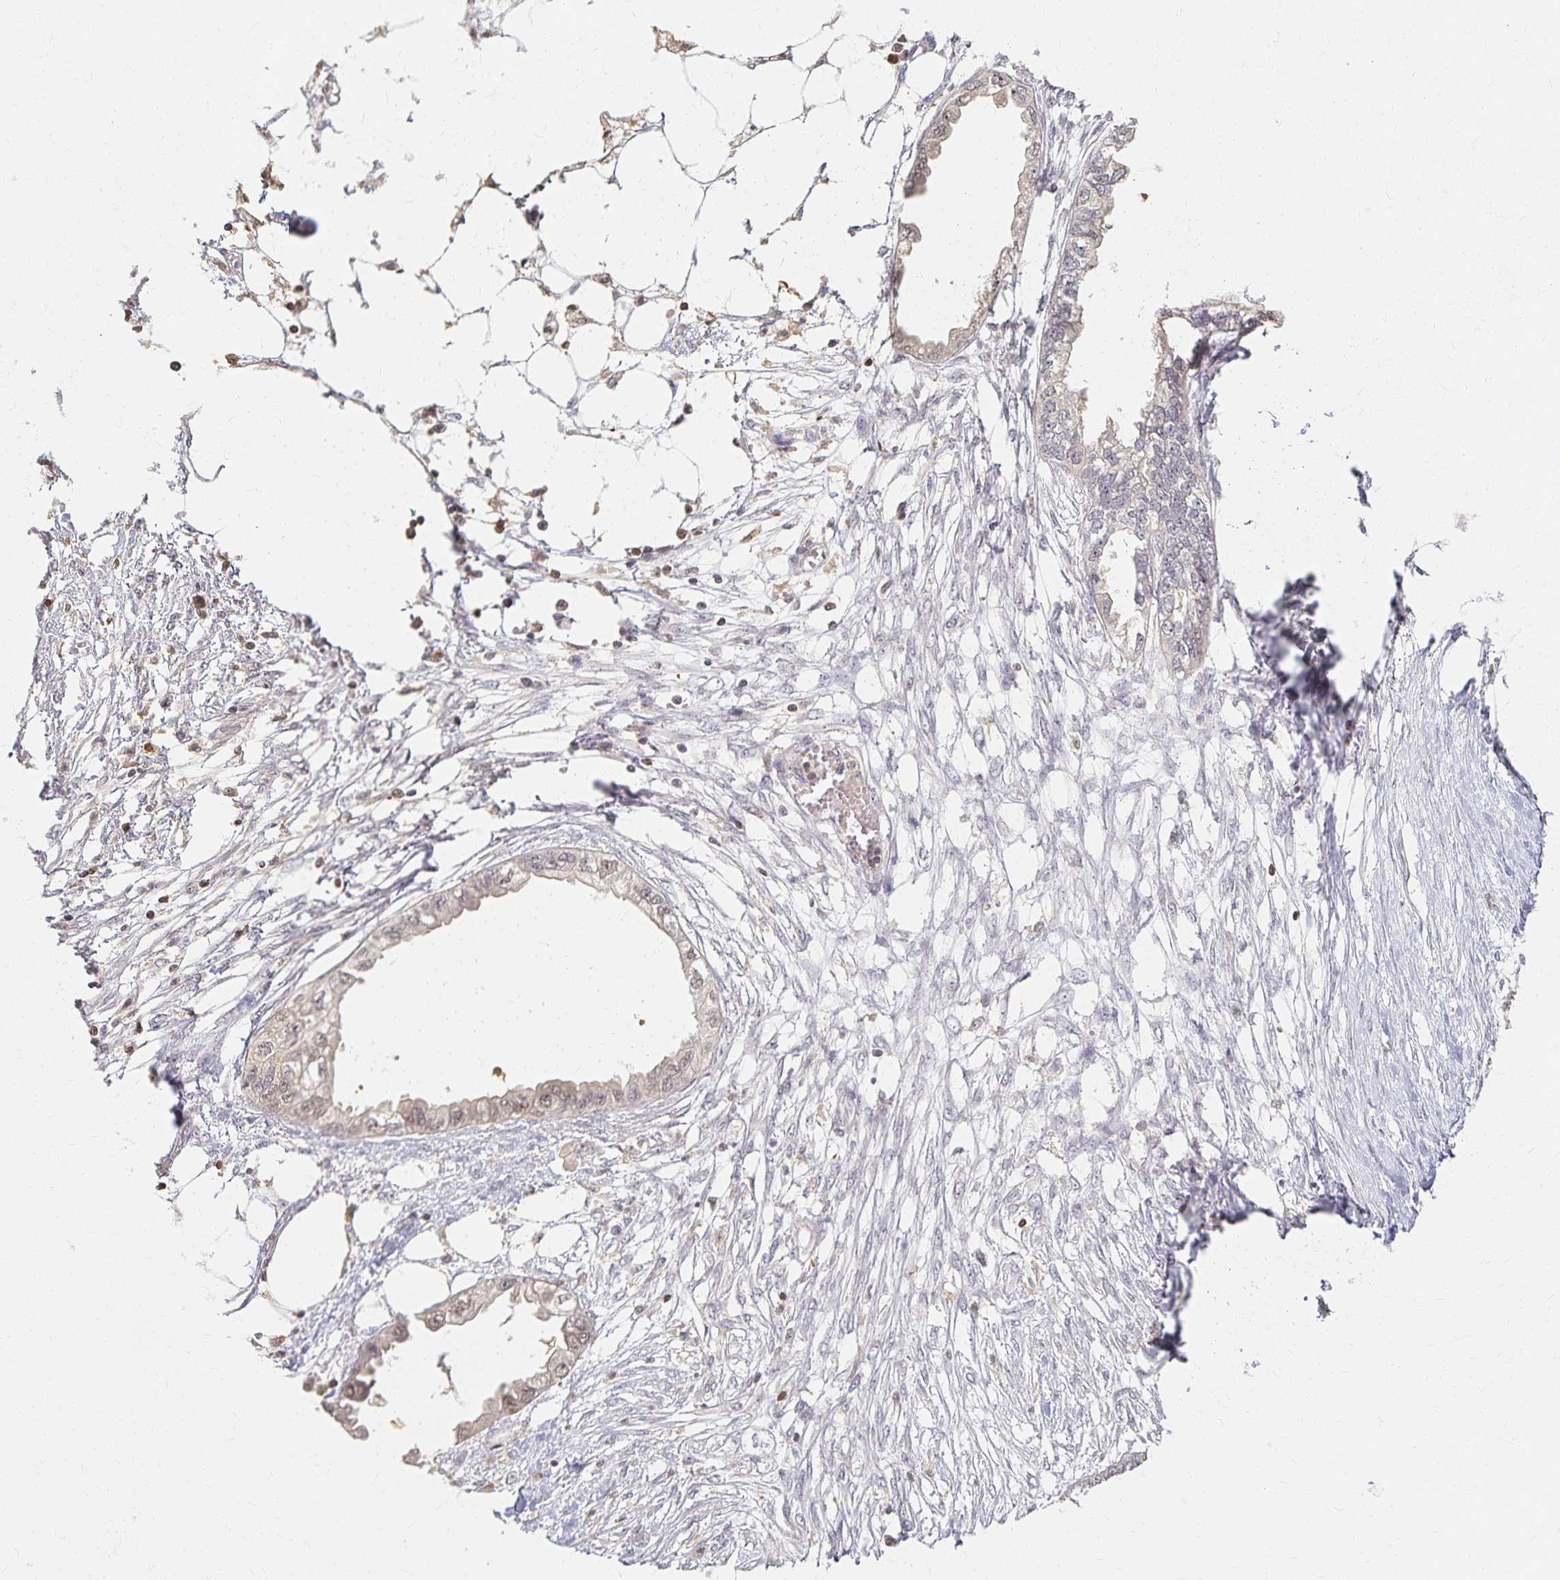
{"staining": {"intensity": "weak", "quantity": ">75%", "location": "cytoplasmic/membranous,nuclear"}, "tissue": "endometrial cancer", "cell_type": "Tumor cells", "image_type": "cancer", "snomed": [{"axis": "morphology", "description": "Adenocarcinoma, NOS"}, {"axis": "morphology", "description": "Adenocarcinoma, metastatic, NOS"}, {"axis": "topography", "description": "Adipose tissue"}, {"axis": "topography", "description": "Endometrium"}], "caption": "DAB (3,3'-diaminobenzidine) immunohistochemical staining of endometrial cancer reveals weak cytoplasmic/membranous and nuclear protein staining in approximately >75% of tumor cells.", "gene": "AZGP1", "patient": {"sex": "female", "age": 67}}